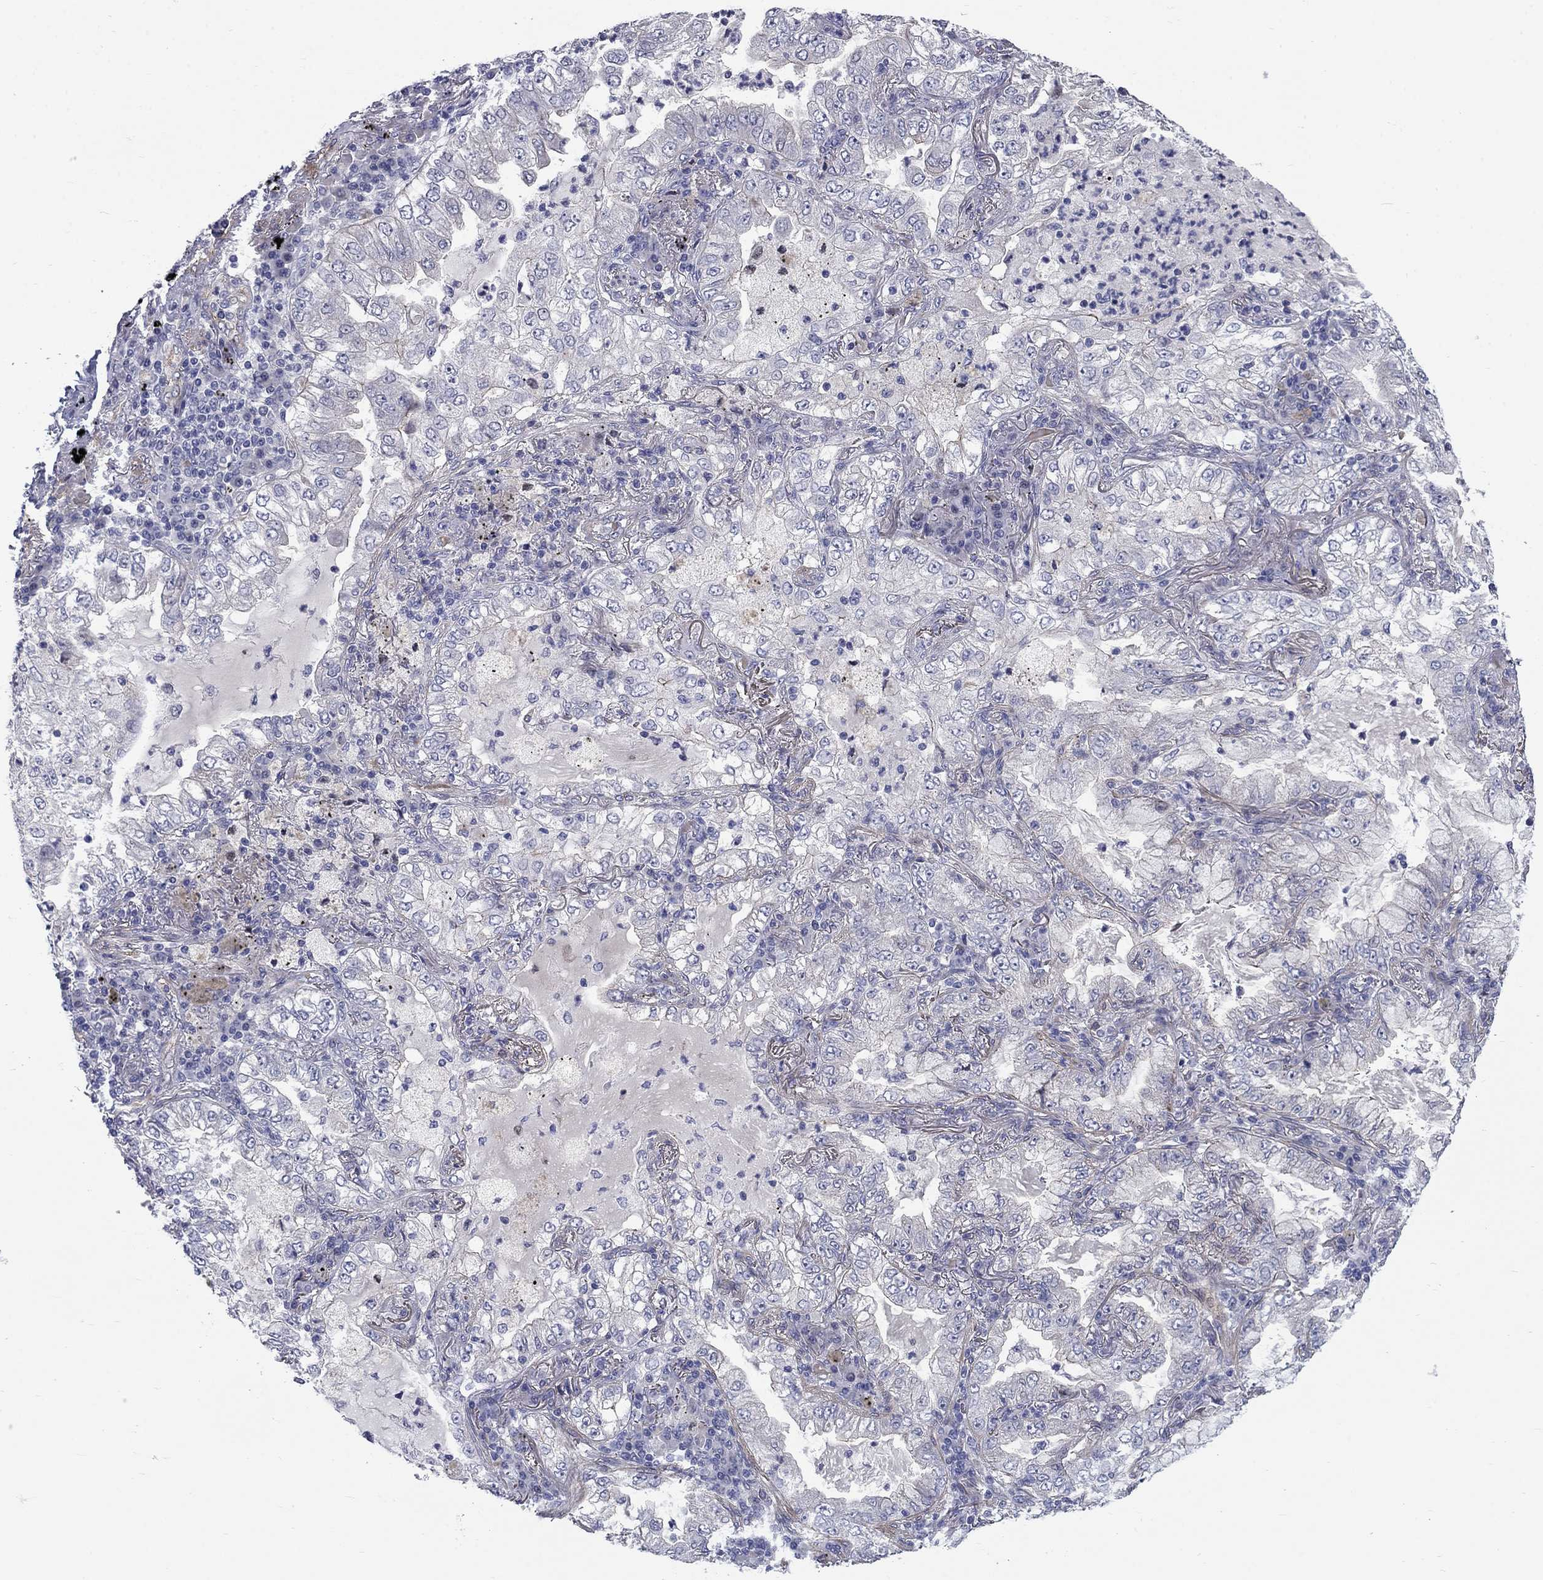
{"staining": {"intensity": "negative", "quantity": "none", "location": "none"}, "tissue": "lung cancer", "cell_type": "Tumor cells", "image_type": "cancer", "snomed": [{"axis": "morphology", "description": "Adenocarcinoma, NOS"}, {"axis": "topography", "description": "Lung"}], "caption": "Tumor cells are negative for protein expression in human lung cancer (adenocarcinoma).", "gene": "SLC1A1", "patient": {"sex": "female", "age": 73}}